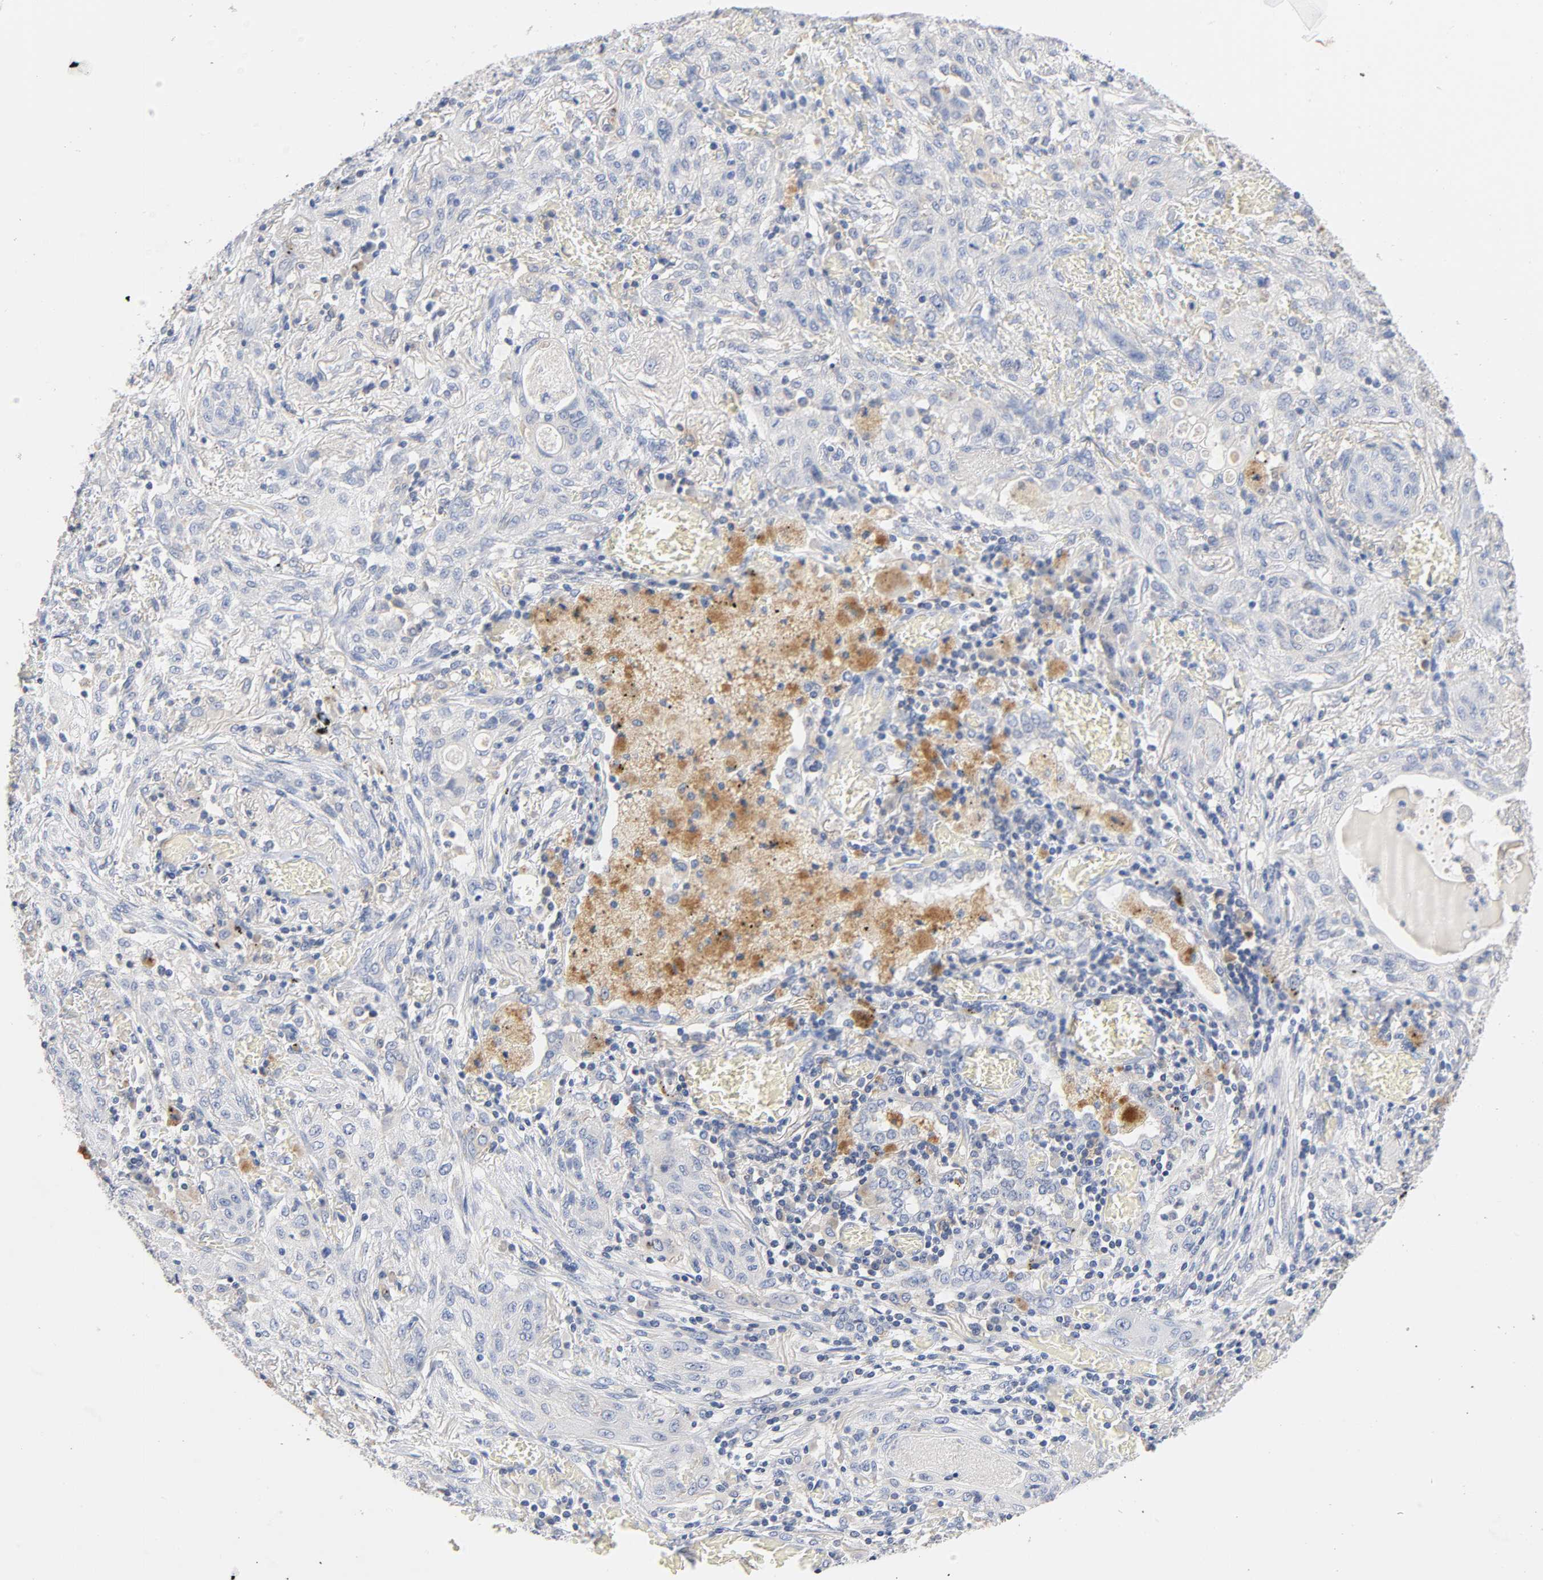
{"staining": {"intensity": "negative", "quantity": "none", "location": "none"}, "tissue": "lung cancer", "cell_type": "Tumor cells", "image_type": "cancer", "snomed": [{"axis": "morphology", "description": "Squamous cell carcinoma, NOS"}, {"axis": "topography", "description": "Lung"}], "caption": "This is a micrograph of IHC staining of lung cancer (squamous cell carcinoma), which shows no expression in tumor cells.", "gene": "MALT1", "patient": {"sex": "female", "age": 47}}